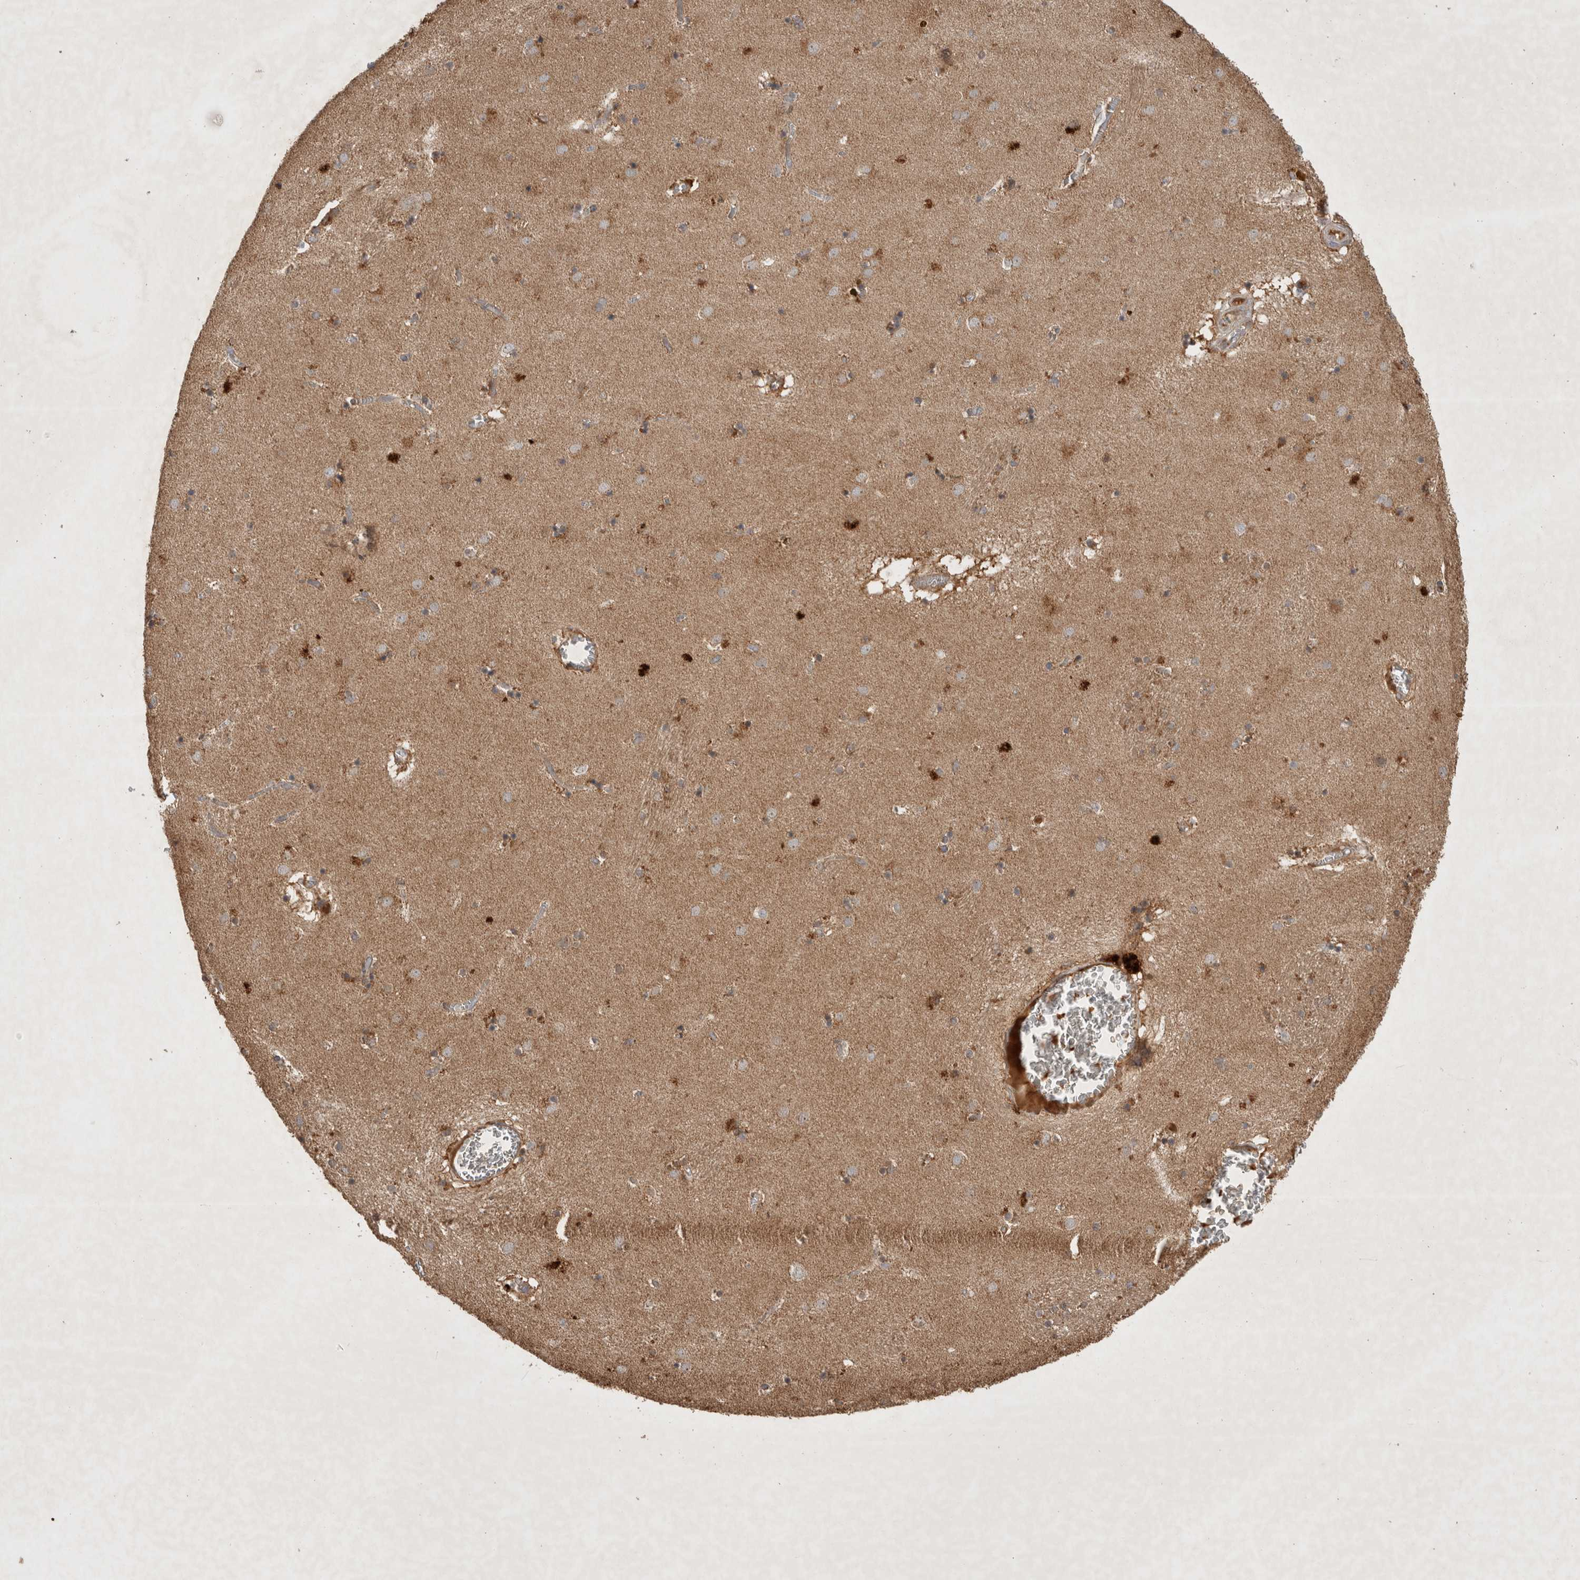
{"staining": {"intensity": "moderate", "quantity": "<25%", "location": "cytoplasmic/membranous,nuclear"}, "tissue": "caudate", "cell_type": "Glial cells", "image_type": "normal", "snomed": [{"axis": "morphology", "description": "Normal tissue, NOS"}, {"axis": "topography", "description": "Lateral ventricle wall"}], "caption": "Caudate stained with DAB (3,3'-diaminobenzidine) immunohistochemistry (IHC) displays low levels of moderate cytoplasmic/membranous,nuclear staining in approximately <25% of glial cells.", "gene": "SERAC1", "patient": {"sex": "male", "age": 70}}